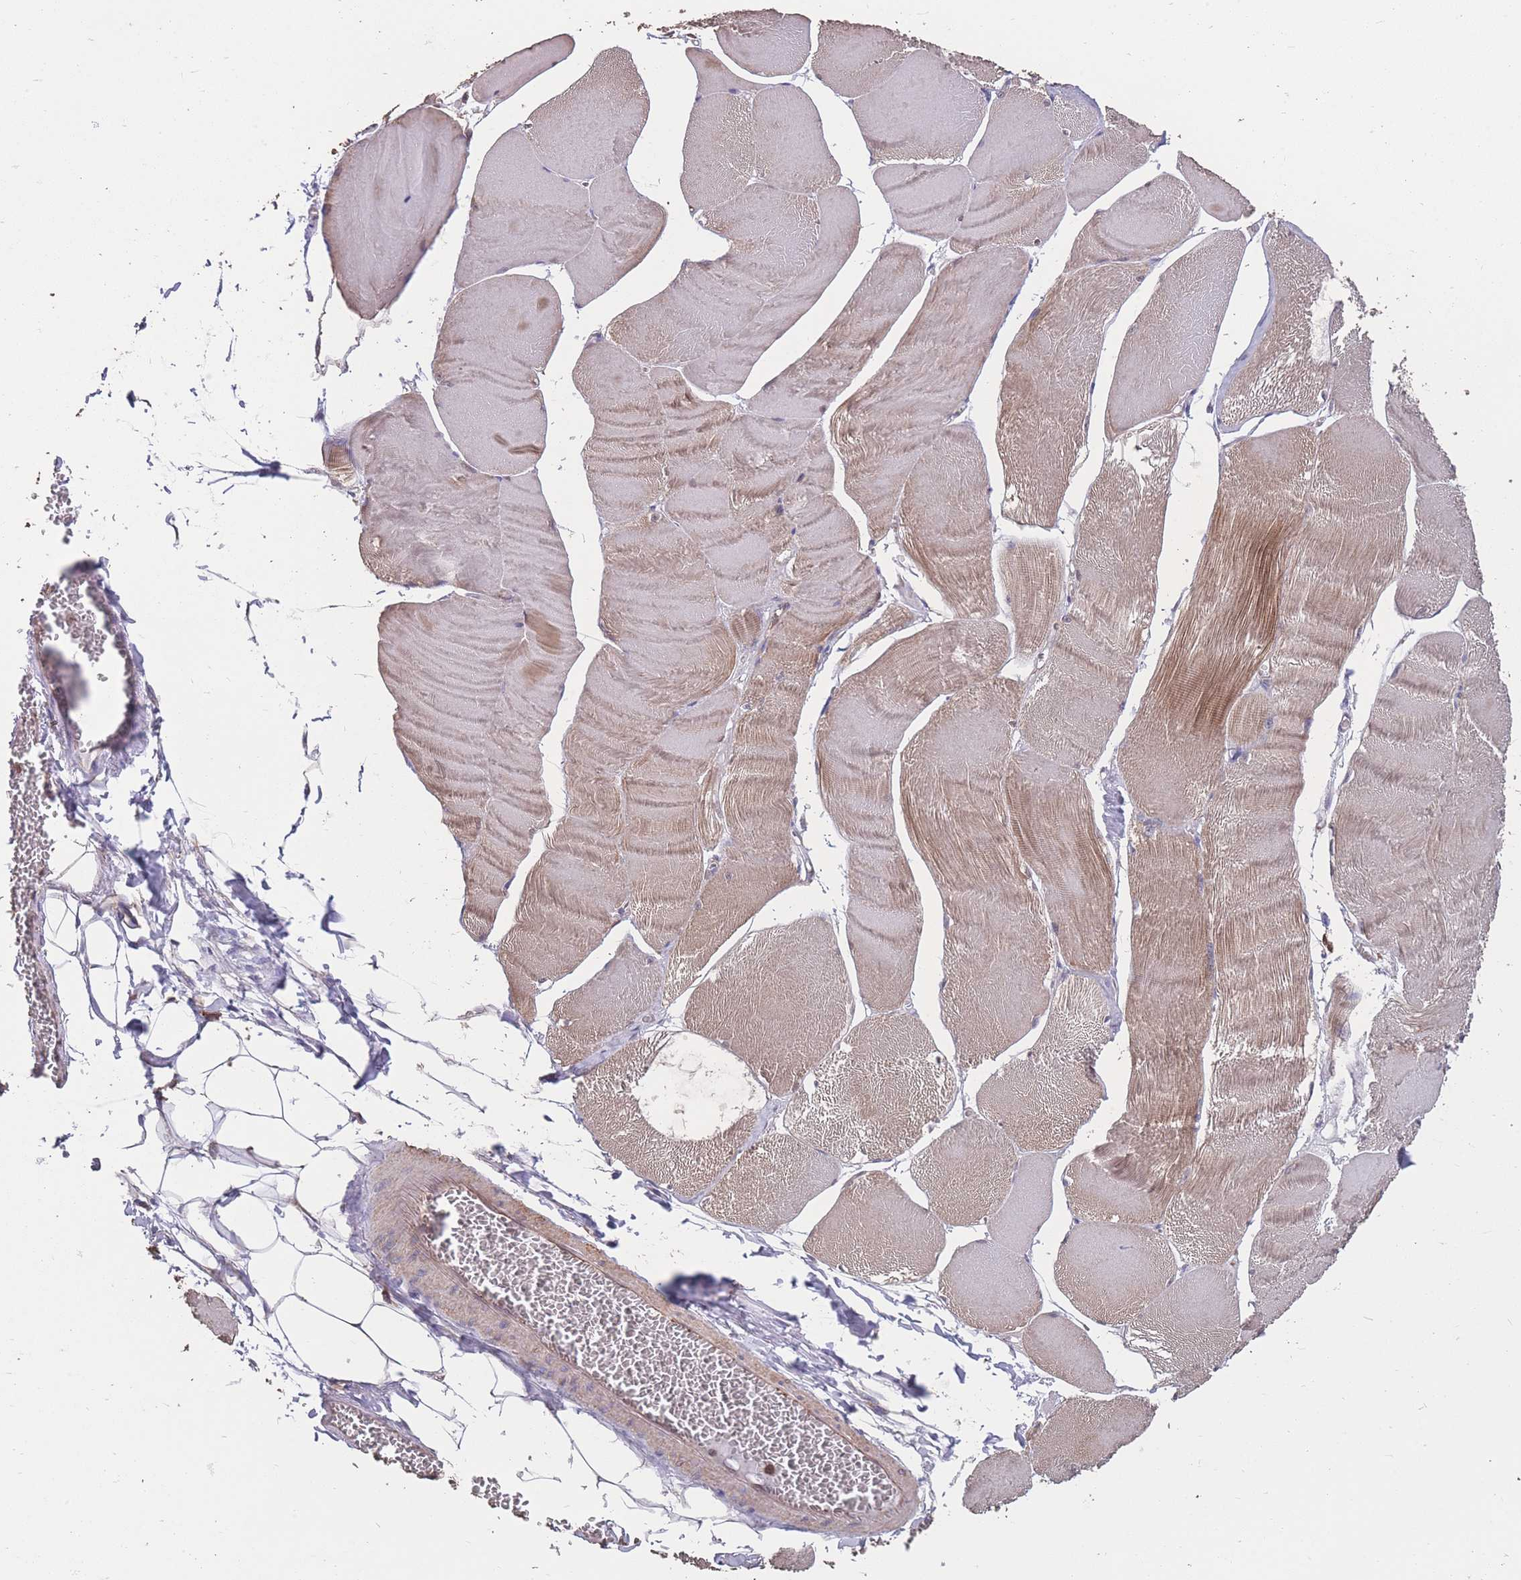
{"staining": {"intensity": "moderate", "quantity": "25%-75%", "location": "cytoplasmic/membranous"}, "tissue": "skeletal muscle", "cell_type": "Myocytes", "image_type": "normal", "snomed": [{"axis": "morphology", "description": "Normal tissue, NOS"}, {"axis": "morphology", "description": "Basal cell carcinoma"}, {"axis": "topography", "description": "Skeletal muscle"}], "caption": "Immunohistochemistry (IHC) staining of benign skeletal muscle, which reveals medium levels of moderate cytoplasmic/membranous expression in about 25%-75% of myocytes indicating moderate cytoplasmic/membranous protein staining. The staining was performed using DAB (3,3'-diaminobenzidine) (brown) for protein detection and nuclei were counterstained in hematoxylin (blue).", "gene": "NUDT21", "patient": {"sex": "female", "age": 64}}